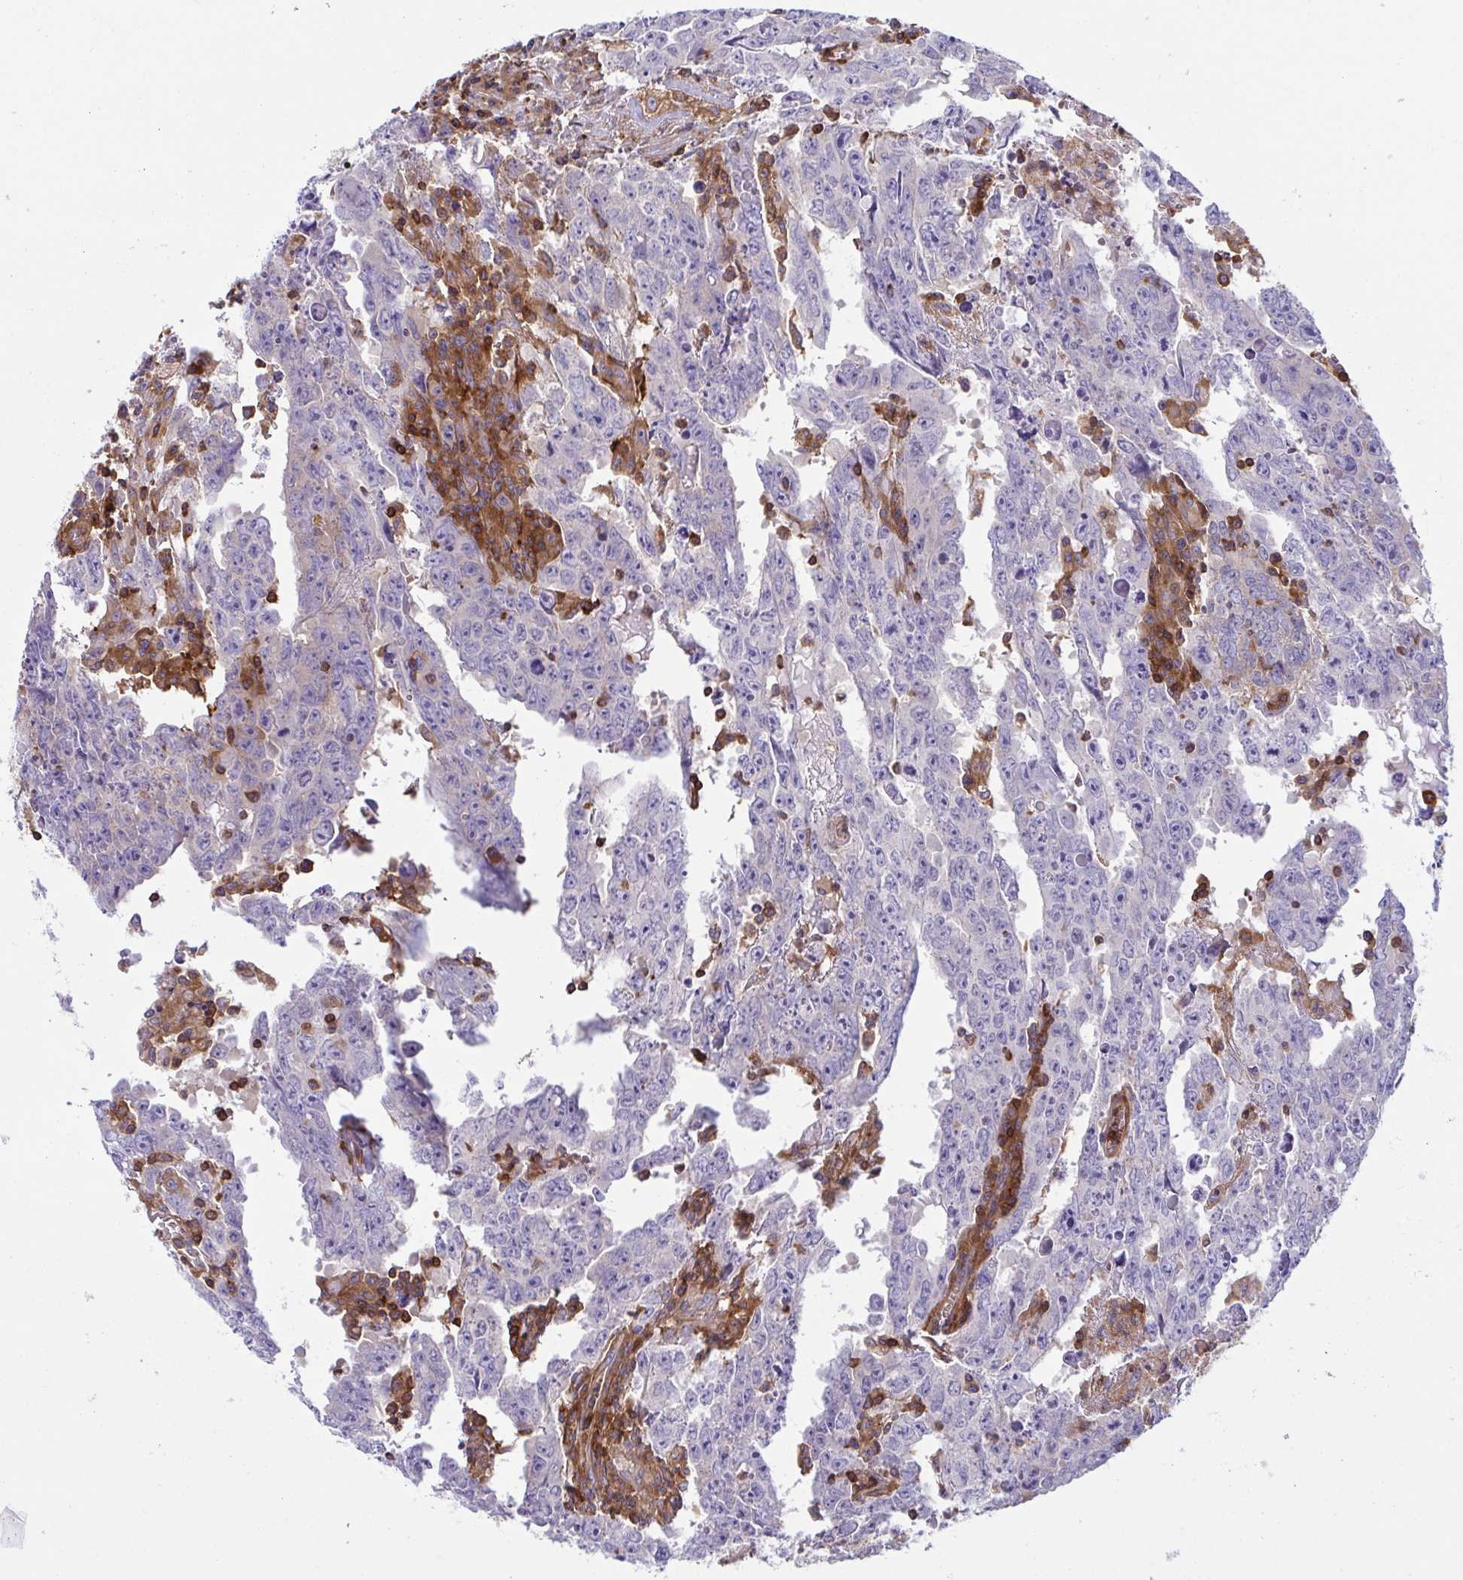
{"staining": {"intensity": "negative", "quantity": "none", "location": "none"}, "tissue": "testis cancer", "cell_type": "Tumor cells", "image_type": "cancer", "snomed": [{"axis": "morphology", "description": "Carcinoma, Embryonal, NOS"}, {"axis": "topography", "description": "Testis"}], "caption": "DAB immunohistochemical staining of human embryonal carcinoma (testis) exhibits no significant expression in tumor cells.", "gene": "TSC22D3", "patient": {"sex": "male", "age": 22}}